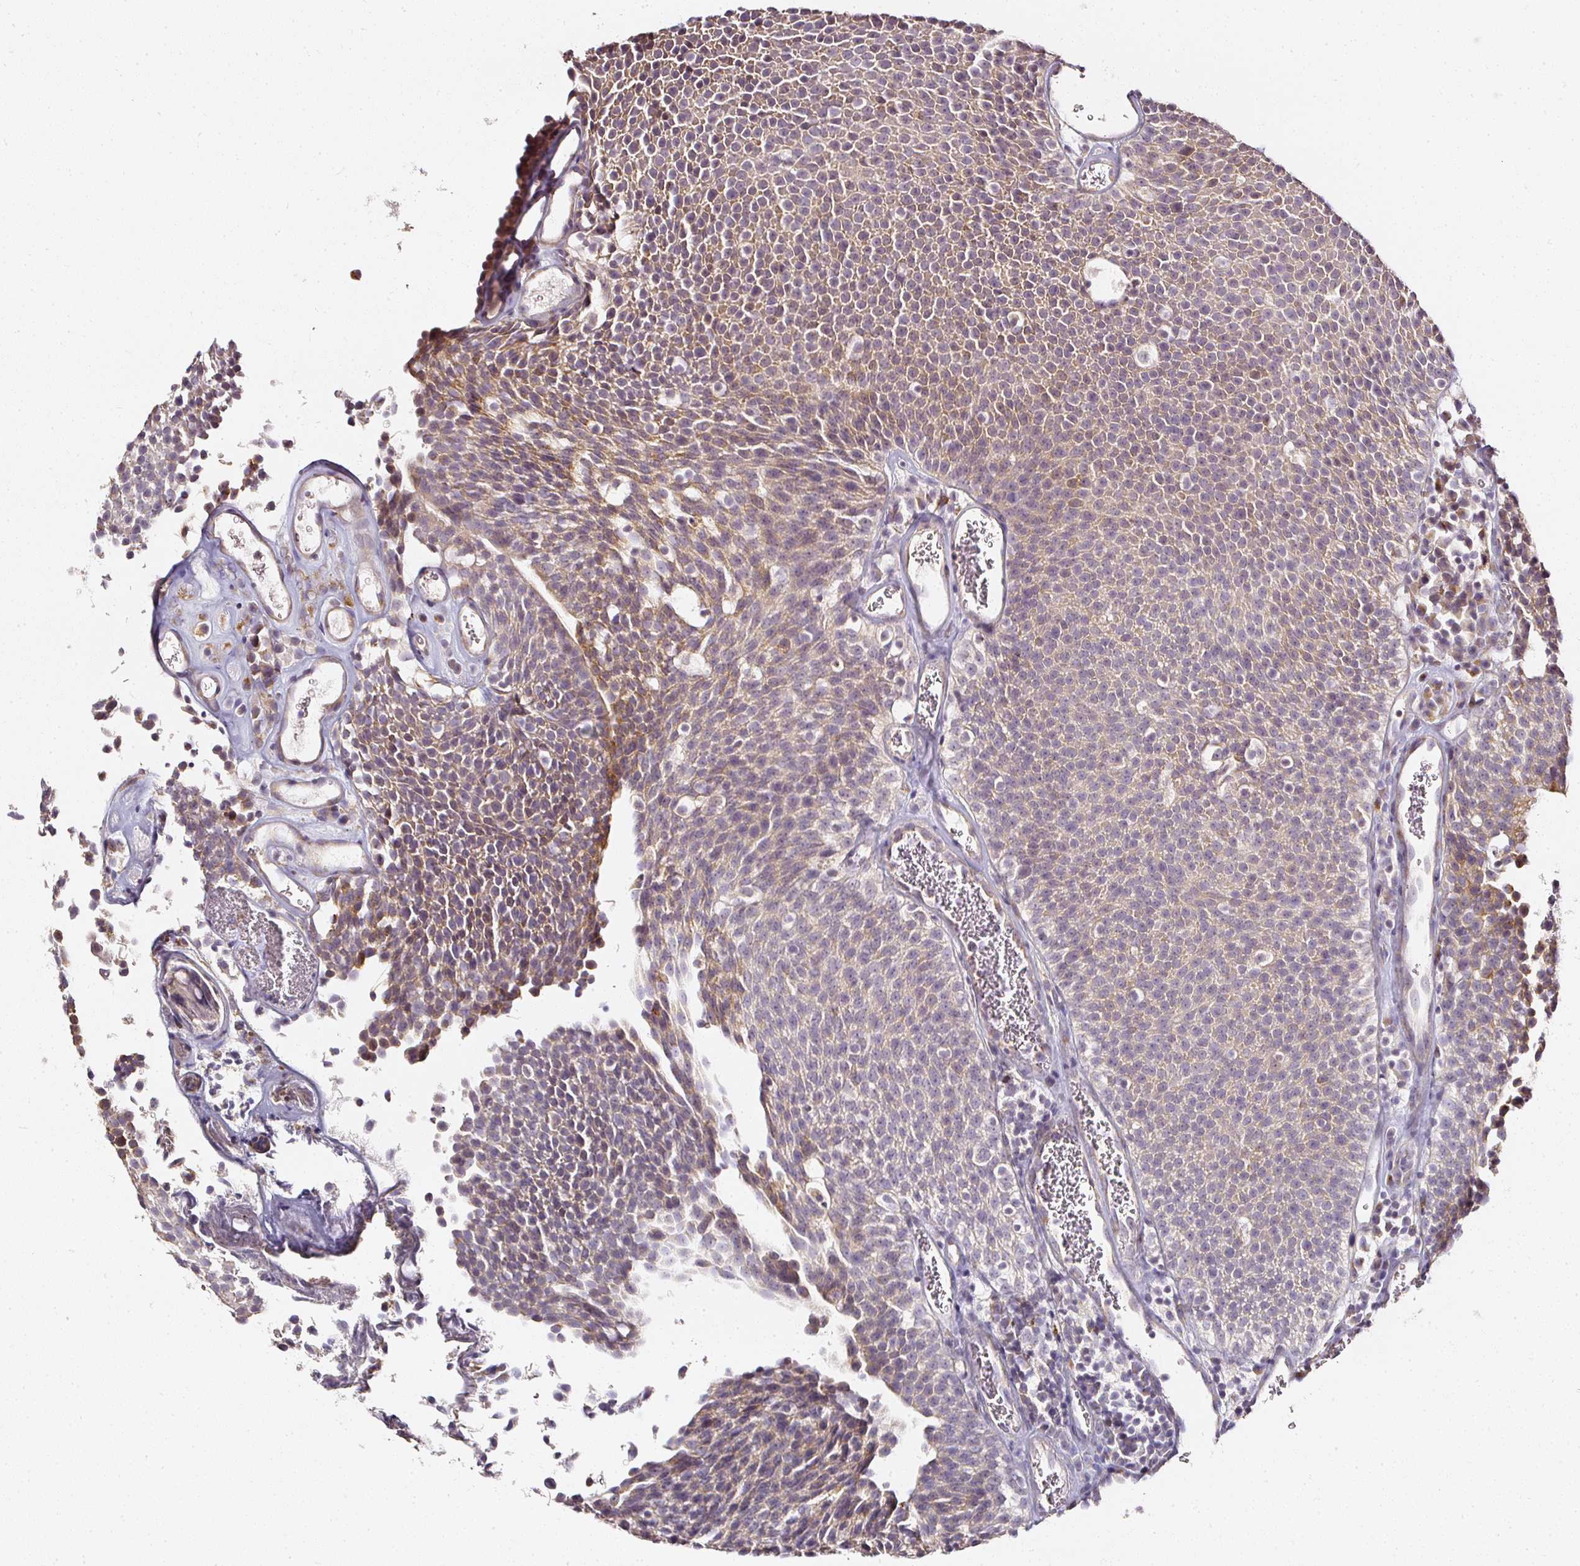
{"staining": {"intensity": "moderate", "quantity": ">75%", "location": "cytoplasmic/membranous"}, "tissue": "urothelial cancer", "cell_type": "Tumor cells", "image_type": "cancer", "snomed": [{"axis": "morphology", "description": "Urothelial carcinoma, Low grade"}, {"axis": "topography", "description": "Urinary bladder"}], "caption": "Protein staining reveals moderate cytoplasmic/membranous positivity in approximately >75% of tumor cells in low-grade urothelial carcinoma. The protein is shown in brown color, while the nuclei are stained blue.", "gene": "NTRK1", "patient": {"sex": "female", "age": 79}}